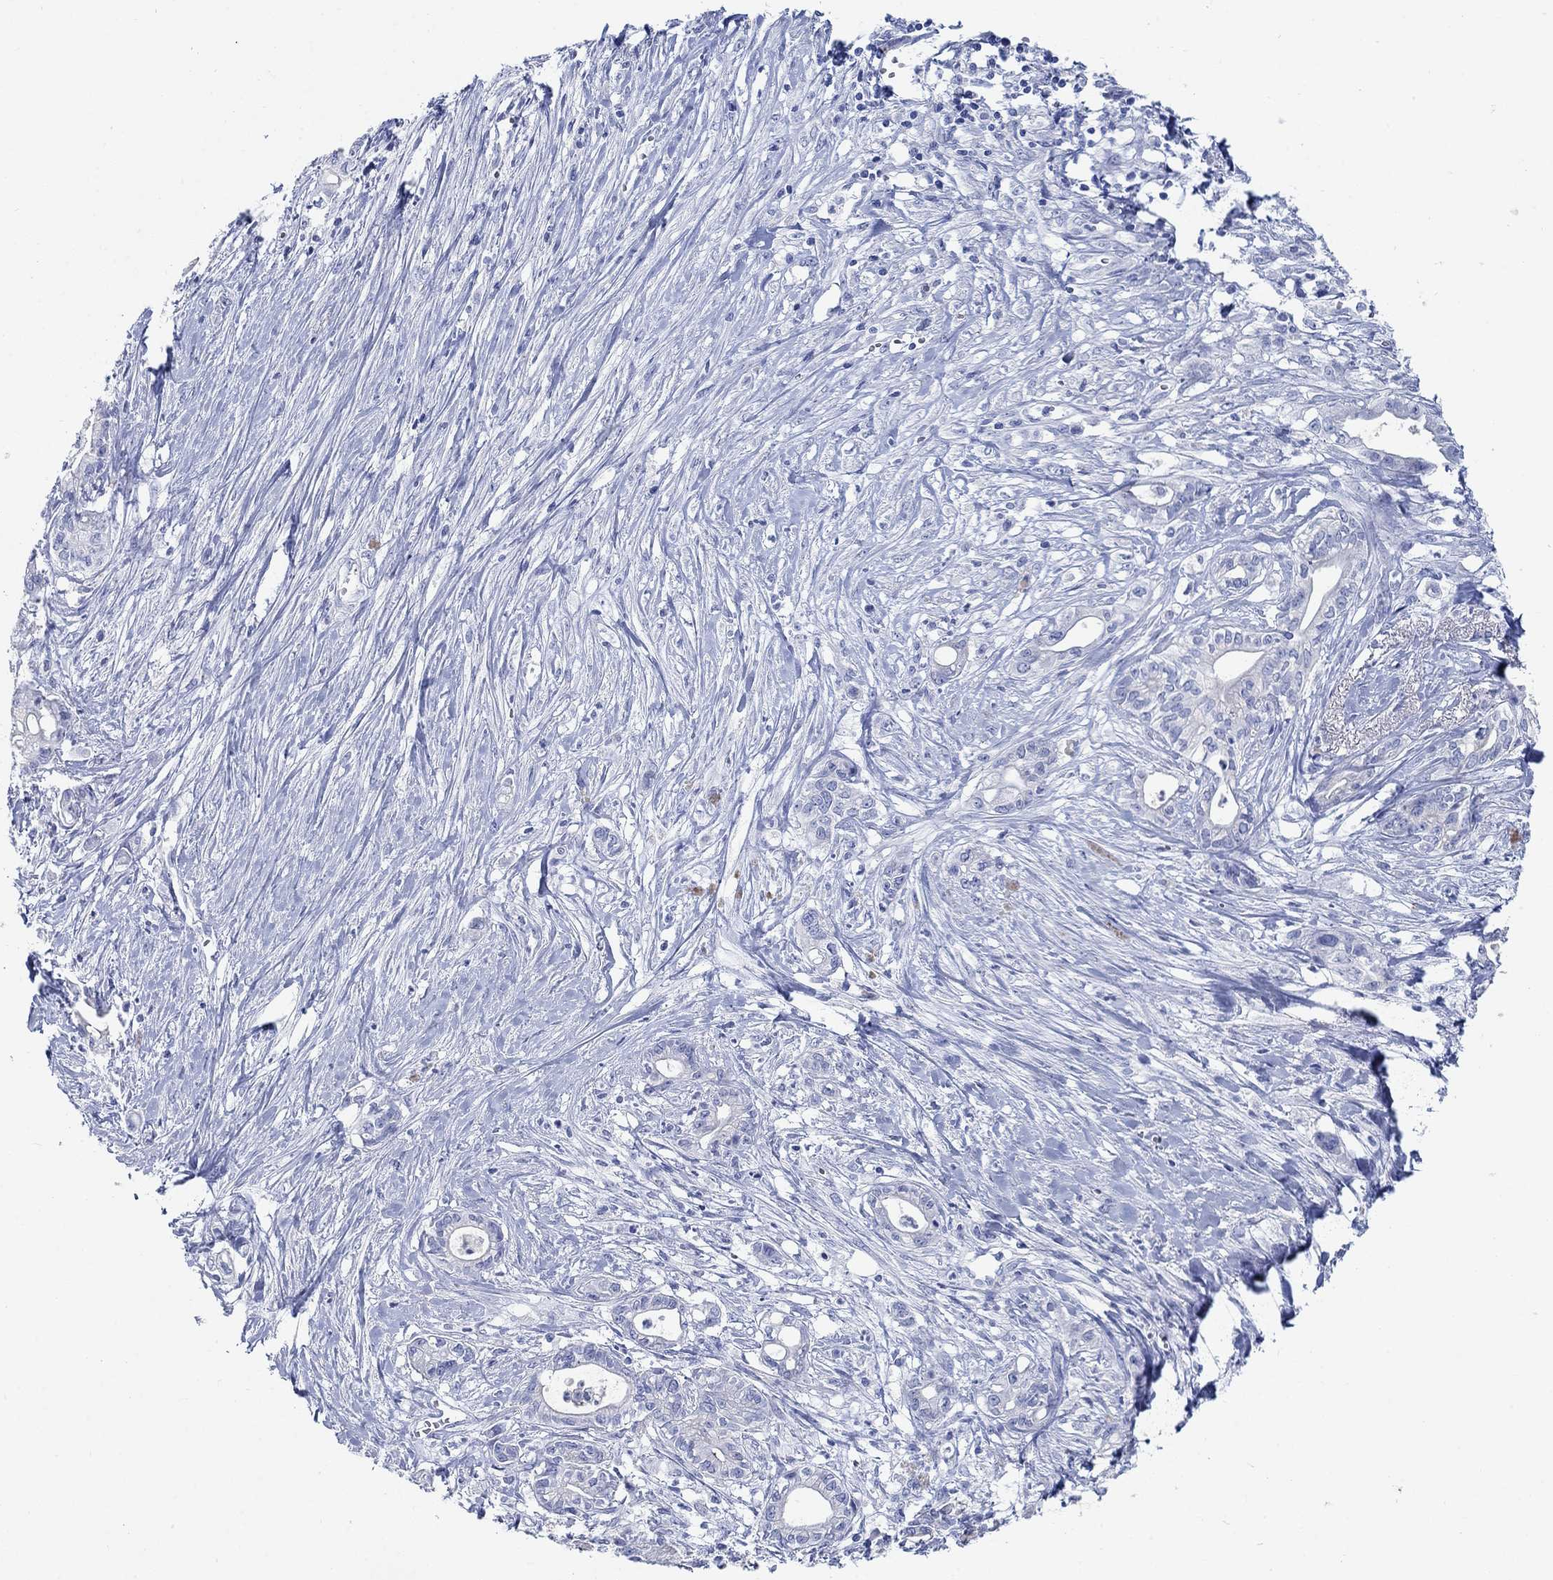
{"staining": {"intensity": "negative", "quantity": "none", "location": "none"}, "tissue": "pancreatic cancer", "cell_type": "Tumor cells", "image_type": "cancer", "snomed": [{"axis": "morphology", "description": "Adenocarcinoma, NOS"}, {"axis": "topography", "description": "Pancreas"}], "caption": "Image shows no protein staining in tumor cells of pancreatic adenocarcinoma tissue.", "gene": "ZDHHC14", "patient": {"sex": "male", "age": 71}}